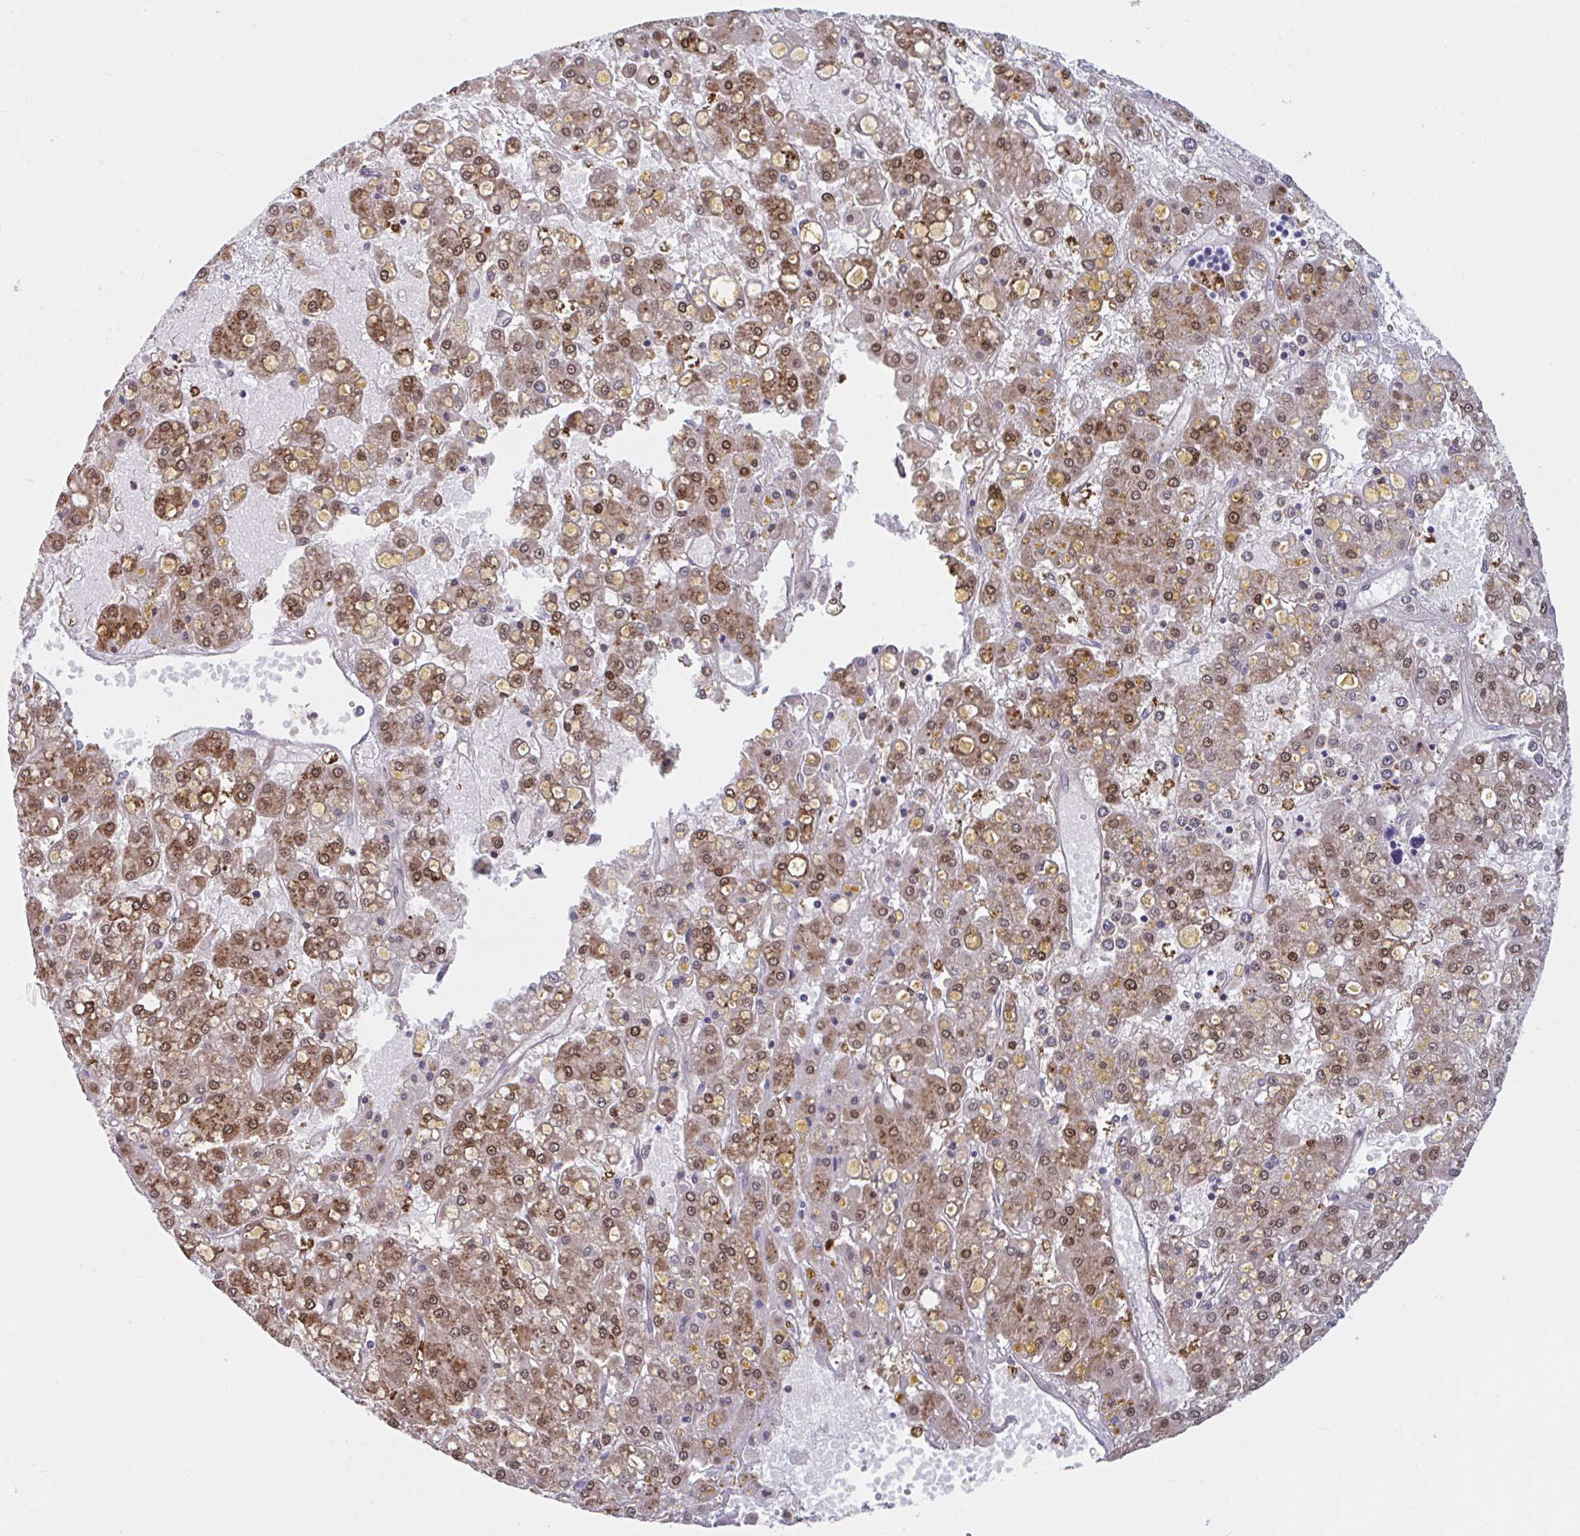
{"staining": {"intensity": "moderate", "quantity": ">75%", "location": "cytoplasmic/membranous,nuclear"}, "tissue": "liver cancer", "cell_type": "Tumor cells", "image_type": "cancer", "snomed": [{"axis": "morphology", "description": "Carcinoma, Hepatocellular, NOS"}, {"axis": "topography", "description": "Liver"}], "caption": "IHC of human liver cancer (hepatocellular carcinoma) demonstrates medium levels of moderate cytoplasmic/membranous and nuclear positivity in approximately >75% of tumor cells.", "gene": "LMNTD2", "patient": {"sex": "male", "age": 67}}